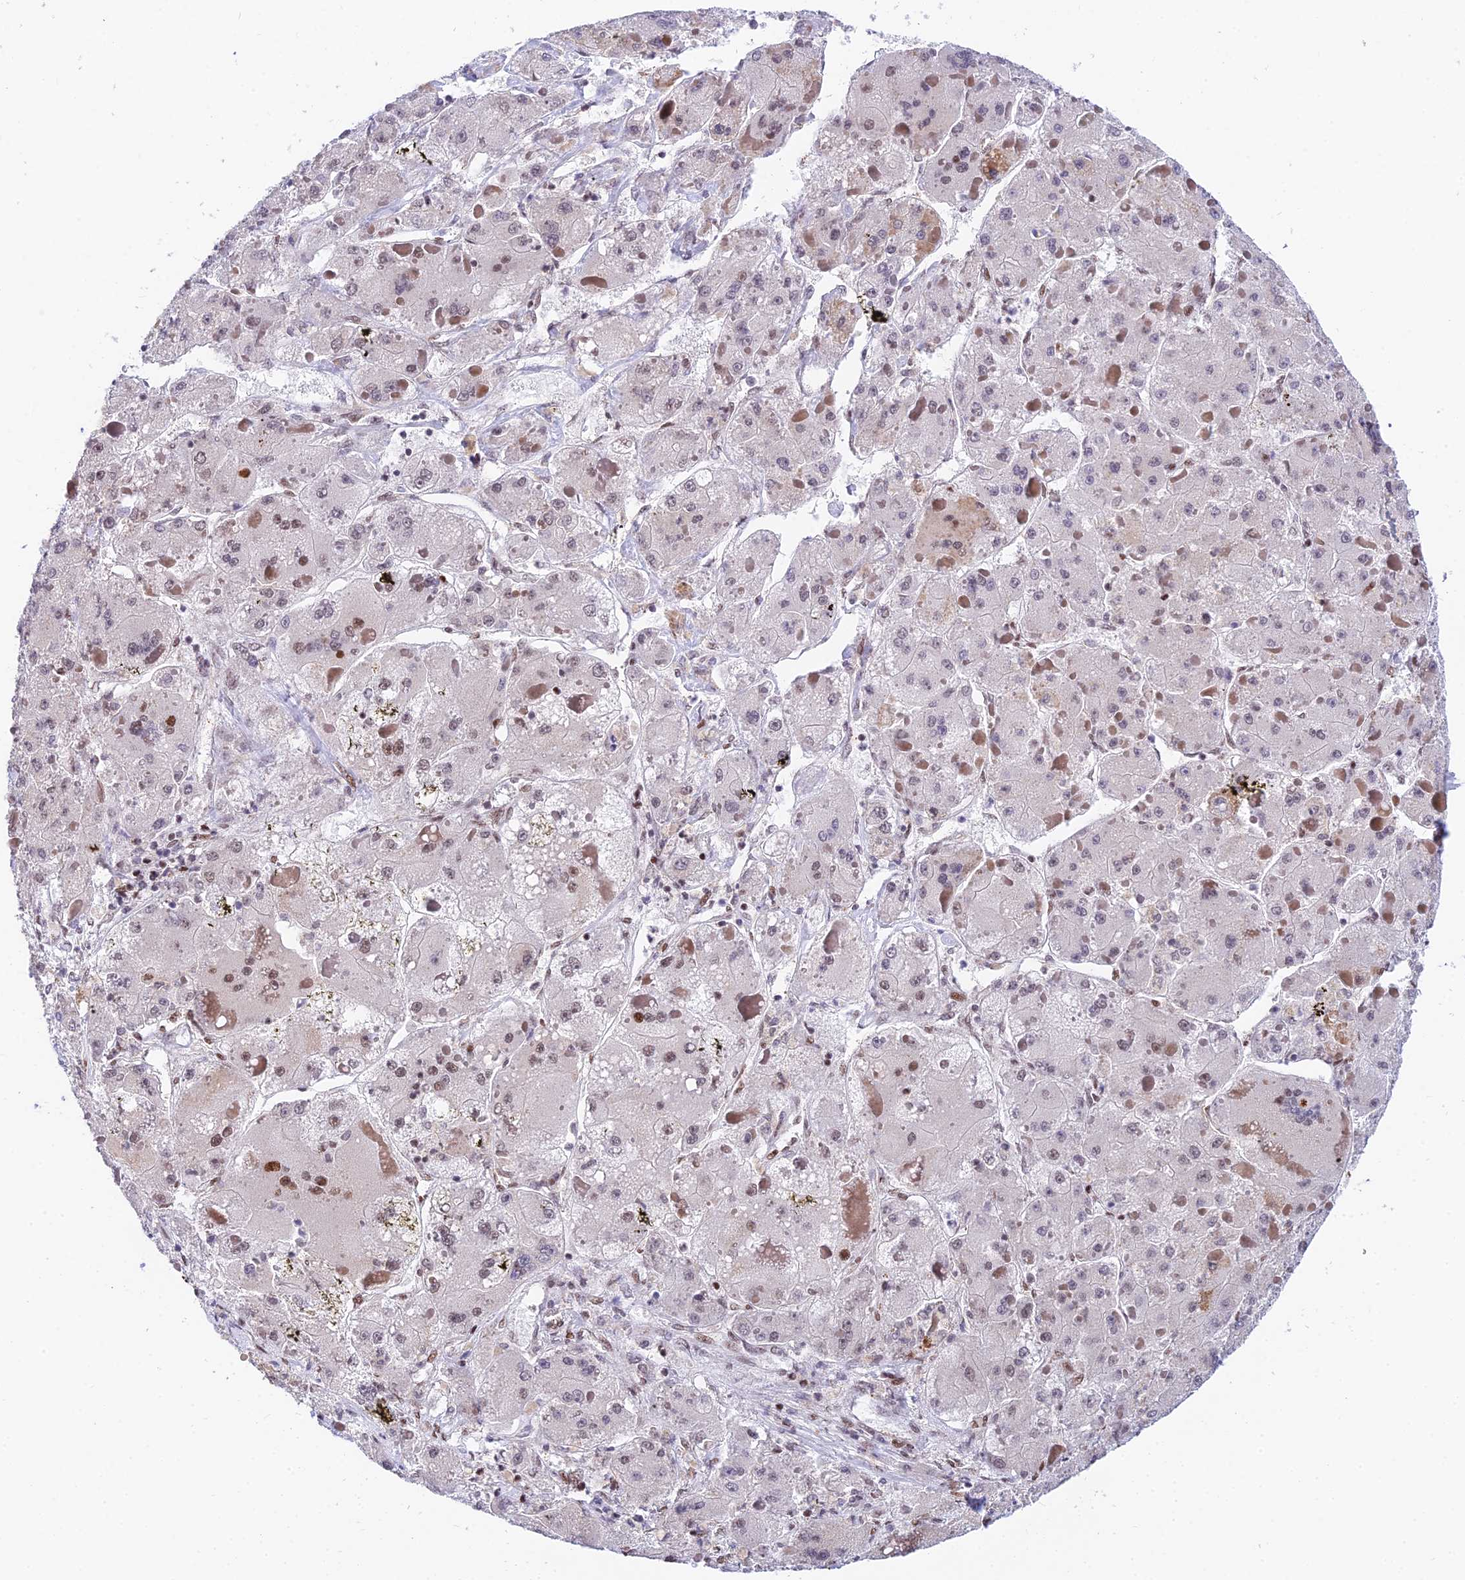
{"staining": {"intensity": "weak", "quantity": "25%-75%", "location": "nuclear"}, "tissue": "liver cancer", "cell_type": "Tumor cells", "image_type": "cancer", "snomed": [{"axis": "morphology", "description": "Carcinoma, Hepatocellular, NOS"}, {"axis": "topography", "description": "Liver"}], "caption": "The histopathology image shows staining of liver cancer, revealing weak nuclear protein expression (brown color) within tumor cells.", "gene": "USP22", "patient": {"sex": "female", "age": 73}}